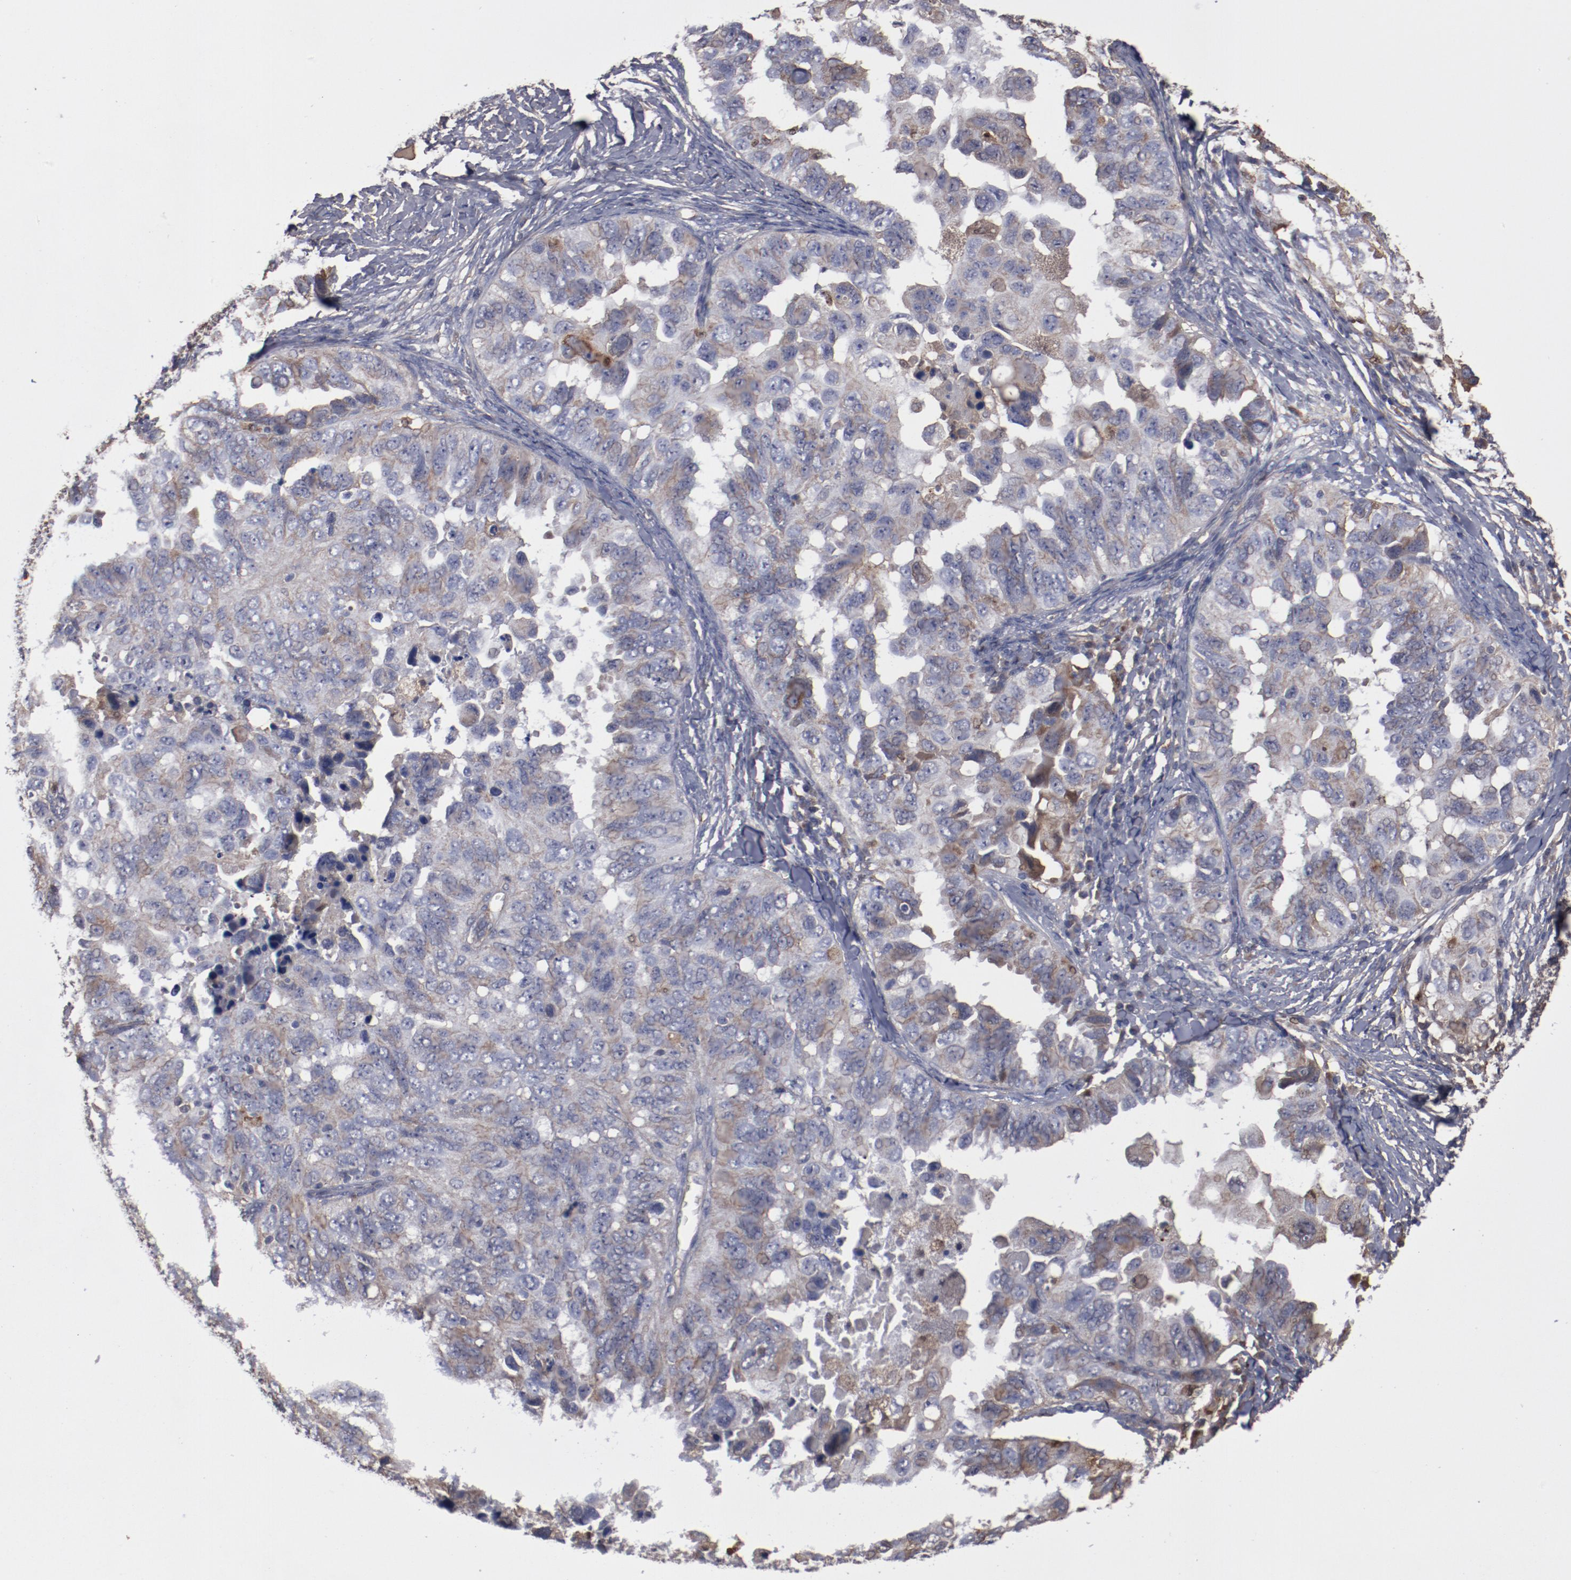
{"staining": {"intensity": "moderate", "quantity": "25%-75%", "location": "cytoplasmic/membranous"}, "tissue": "ovarian cancer", "cell_type": "Tumor cells", "image_type": "cancer", "snomed": [{"axis": "morphology", "description": "Cystadenocarcinoma, serous, NOS"}, {"axis": "topography", "description": "Ovary"}], "caption": "Immunohistochemical staining of human ovarian cancer exhibits medium levels of moderate cytoplasmic/membranous expression in approximately 25%-75% of tumor cells. The staining was performed using DAB to visualize the protein expression in brown, while the nuclei were stained in blue with hematoxylin (Magnification: 20x).", "gene": "DNAAF2", "patient": {"sex": "female", "age": 82}}